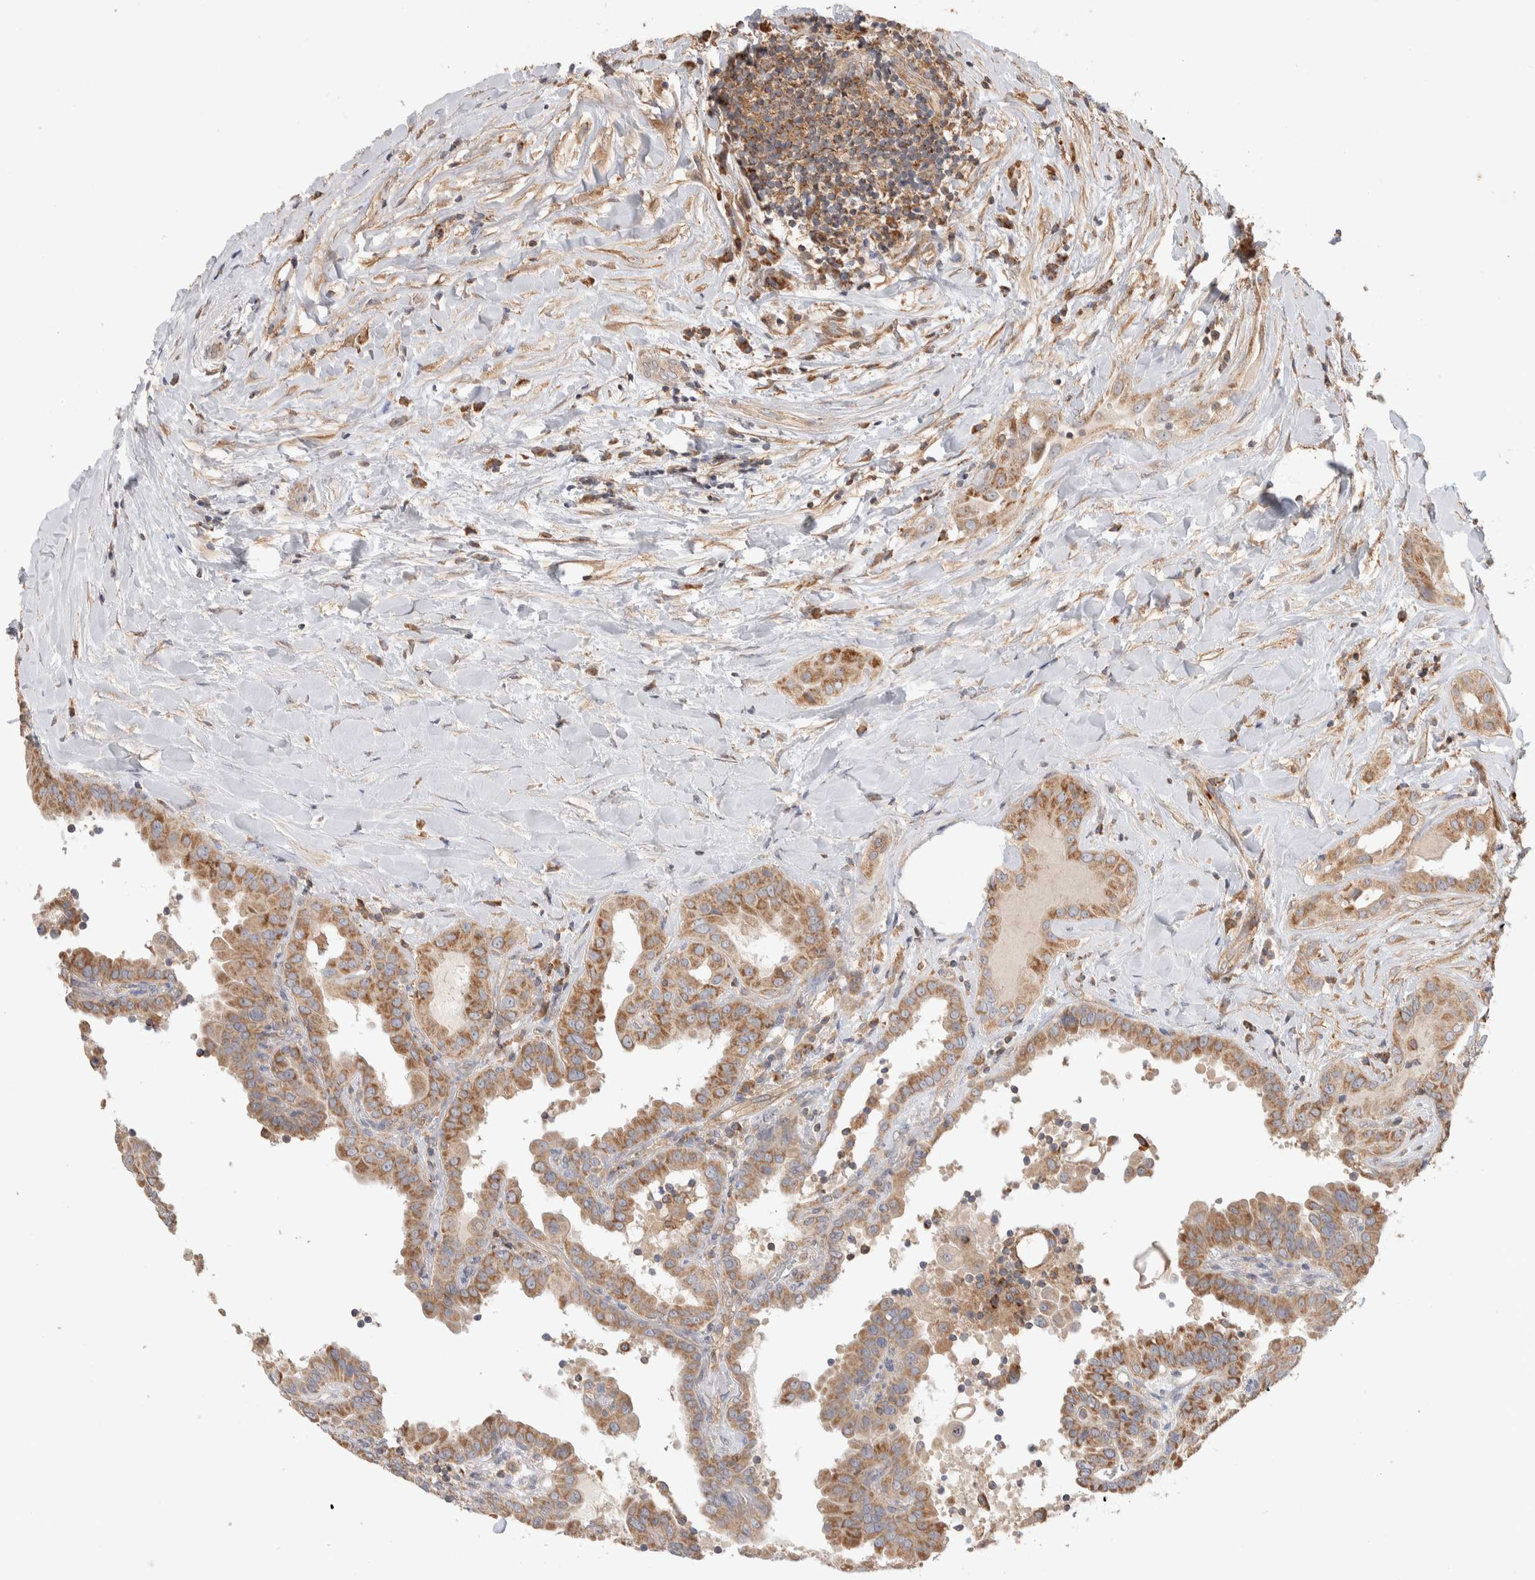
{"staining": {"intensity": "moderate", "quantity": ">75%", "location": "cytoplasmic/membranous"}, "tissue": "thyroid cancer", "cell_type": "Tumor cells", "image_type": "cancer", "snomed": [{"axis": "morphology", "description": "Papillary adenocarcinoma, NOS"}, {"axis": "topography", "description": "Thyroid gland"}], "caption": "A brown stain shows moderate cytoplasmic/membranous staining of a protein in human thyroid papillary adenocarcinoma tumor cells.", "gene": "DEPTOR", "patient": {"sex": "male", "age": 33}}